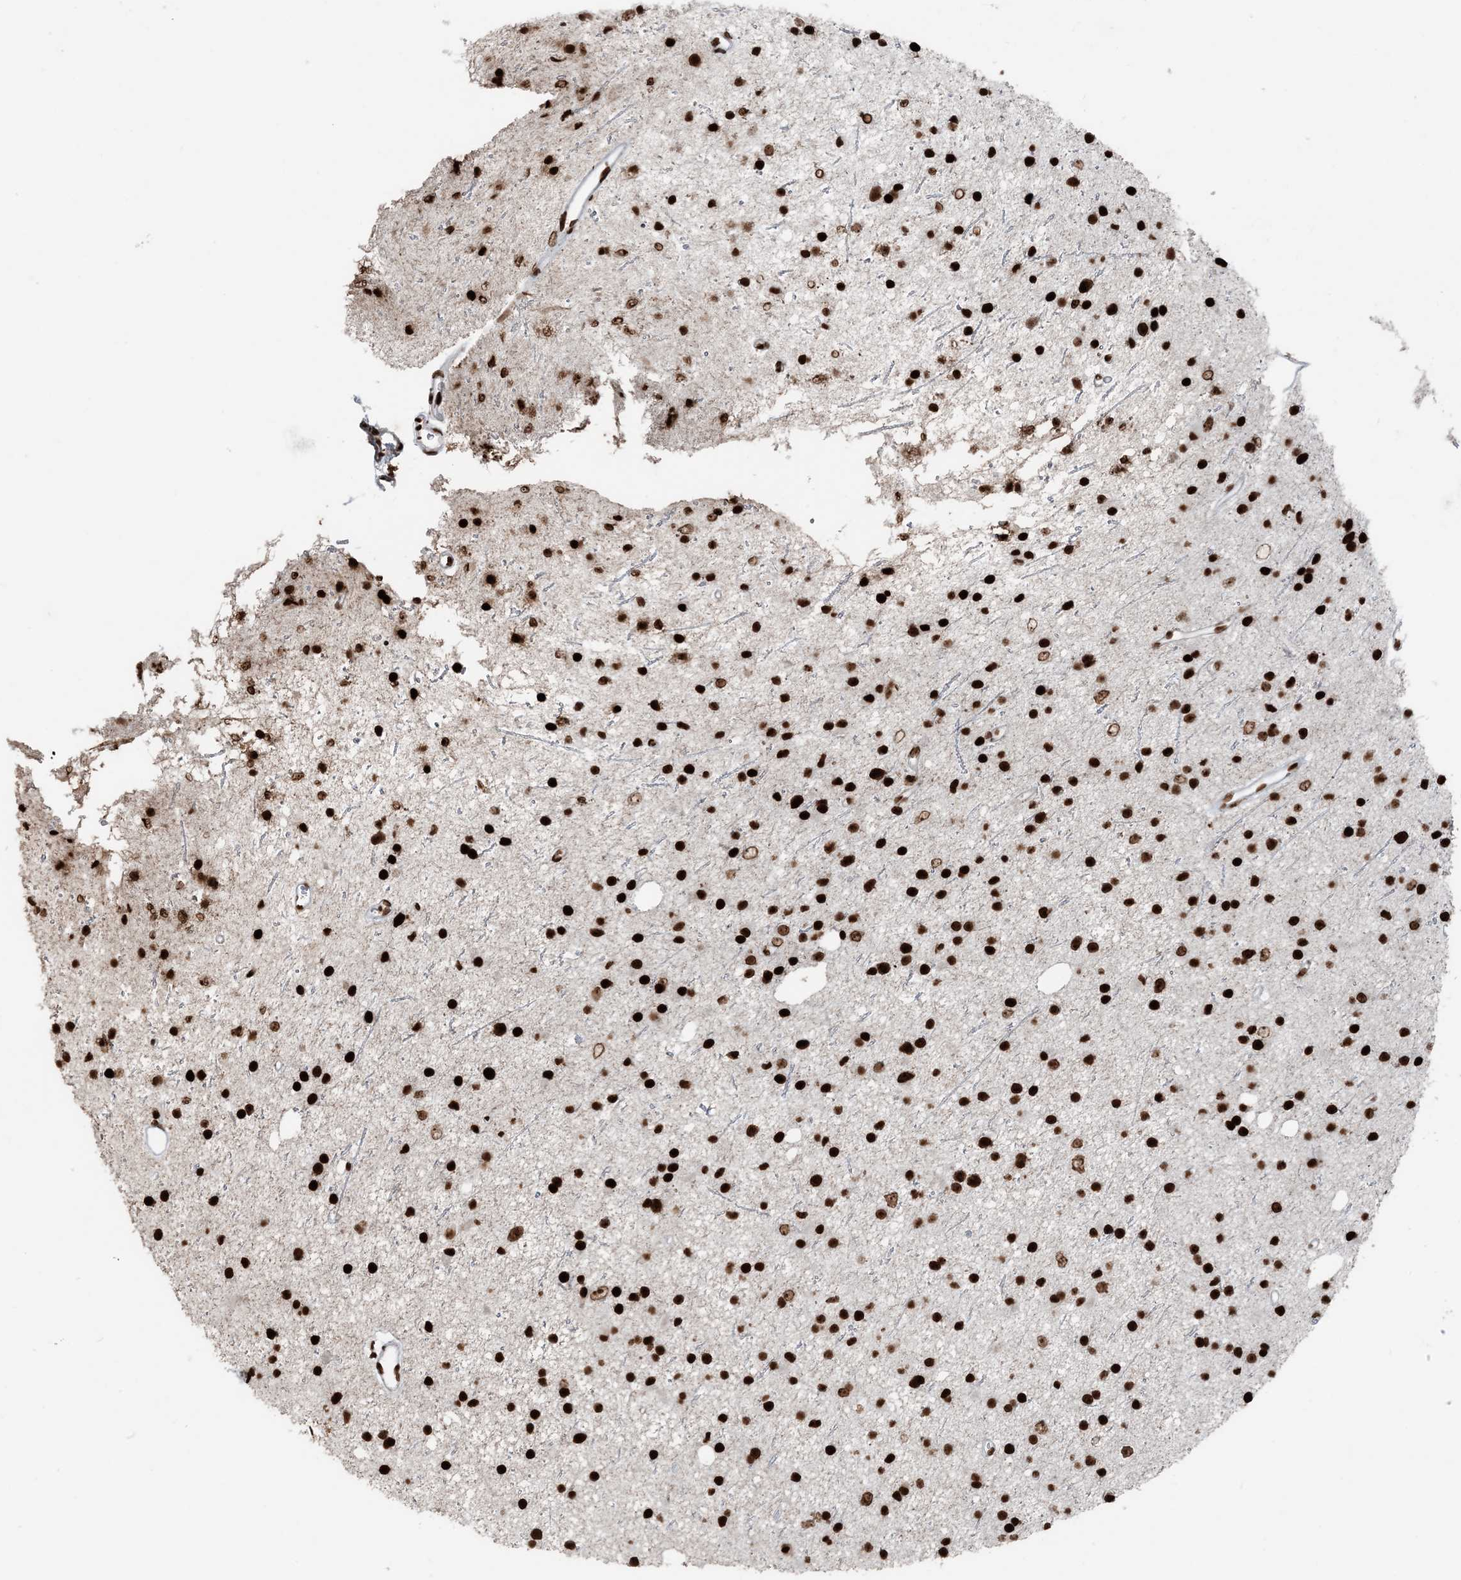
{"staining": {"intensity": "strong", "quantity": ">75%", "location": "nuclear"}, "tissue": "glioma", "cell_type": "Tumor cells", "image_type": "cancer", "snomed": [{"axis": "morphology", "description": "Glioma, malignant, Low grade"}, {"axis": "topography", "description": "Cerebral cortex"}], "caption": "Immunohistochemical staining of glioma exhibits high levels of strong nuclear expression in approximately >75% of tumor cells.", "gene": "H3-3B", "patient": {"sex": "female", "age": 39}}